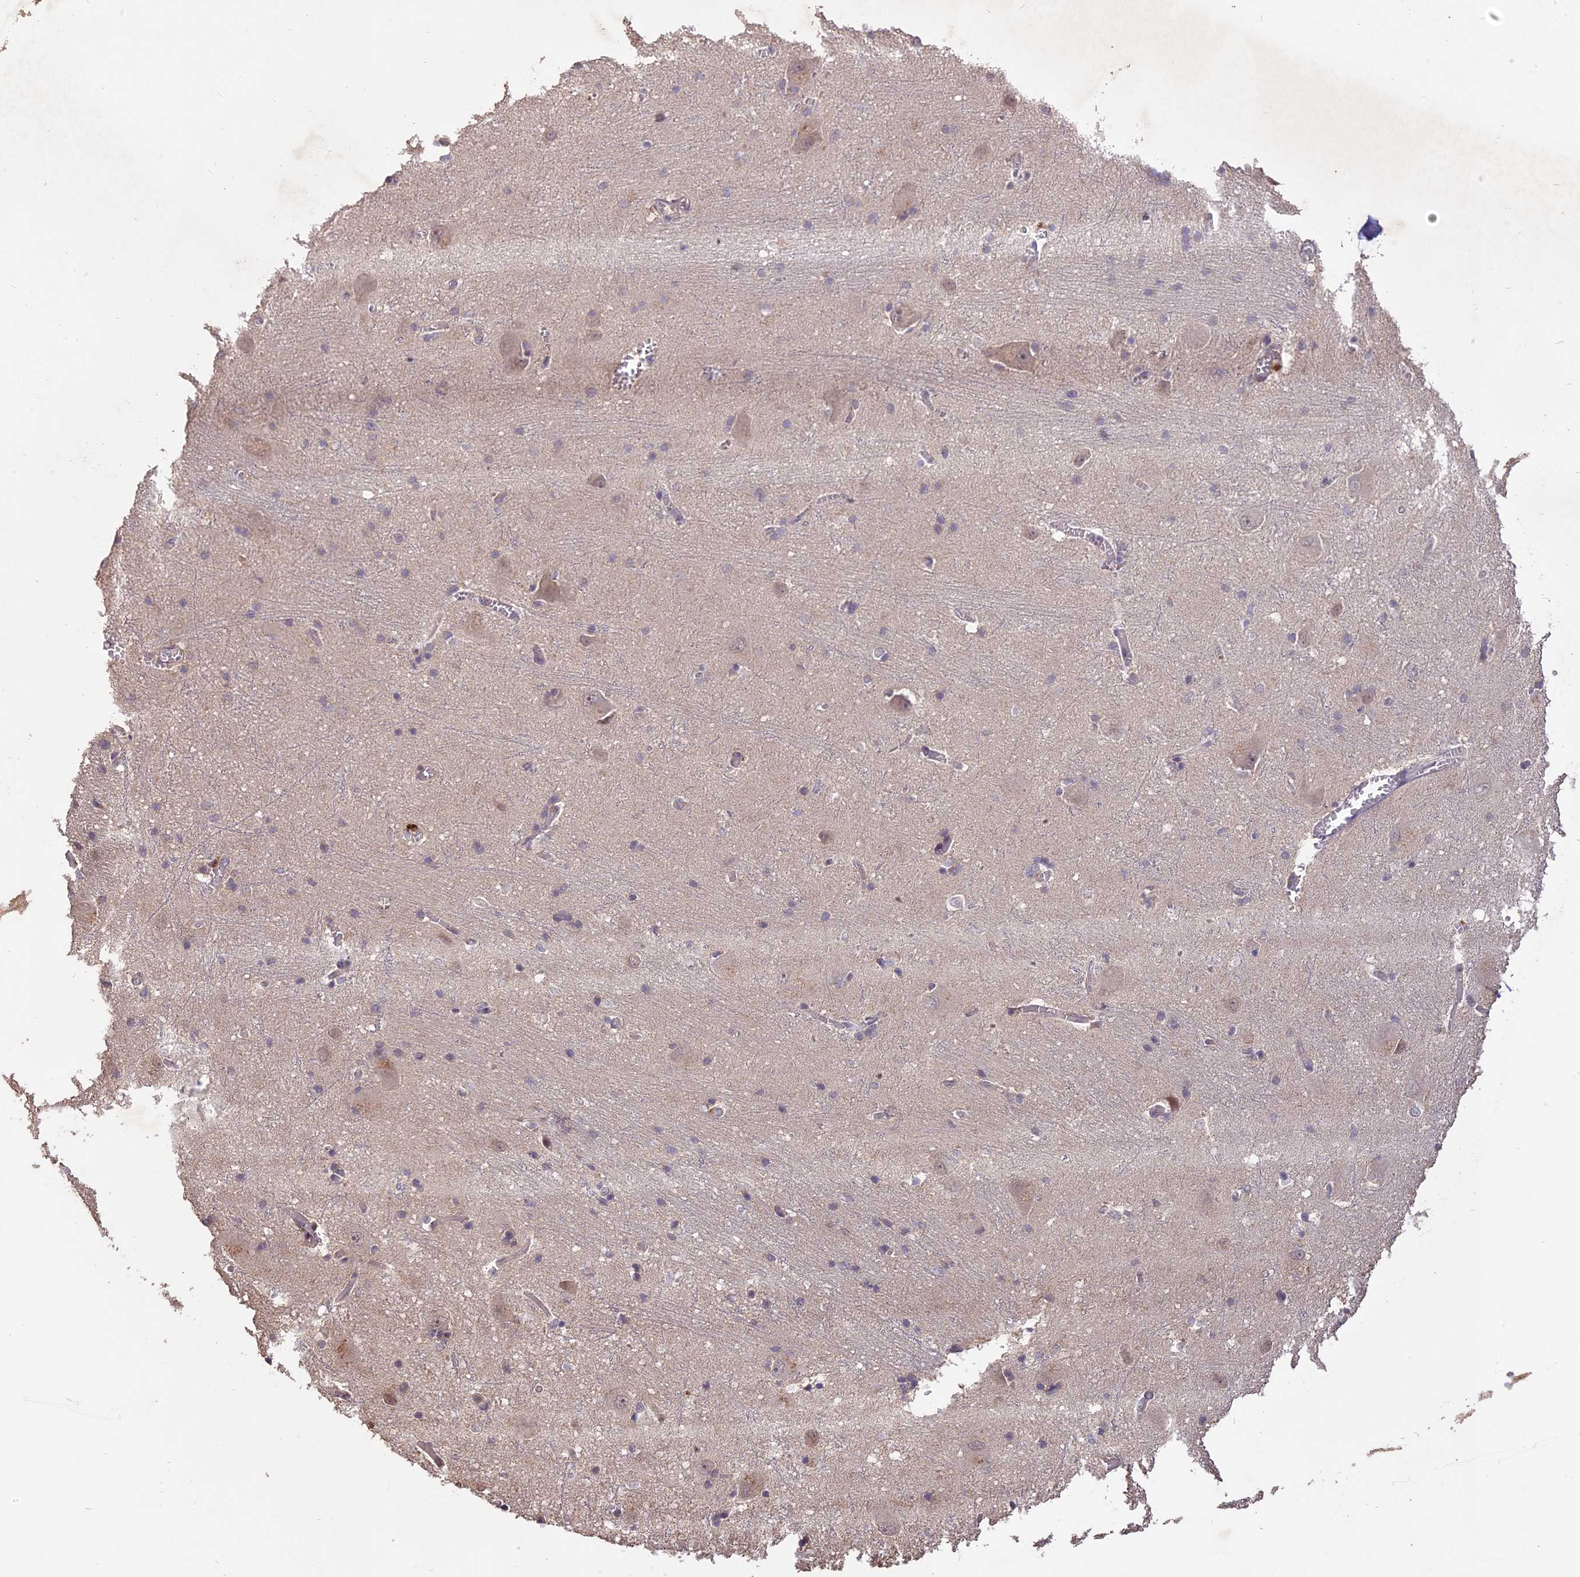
{"staining": {"intensity": "moderate", "quantity": "<25%", "location": "cytoplasmic/membranous"}, "tissue": "caudate", "cell_type": "Glial cells", "image_type": "normal", "snomed": [{"axis": "morphology", "description": "Normal tissue, NOS"}, {"axis": "topography", "description": "Lateral ventricle wall"}], "caption": "Protein staining displays moderate cytoplasmic/membranous staining in approximately <25% of glial cells in unremarkable caudate.", "gene": "TIGD7", "patient": {"sex": "male", "age": 37}}